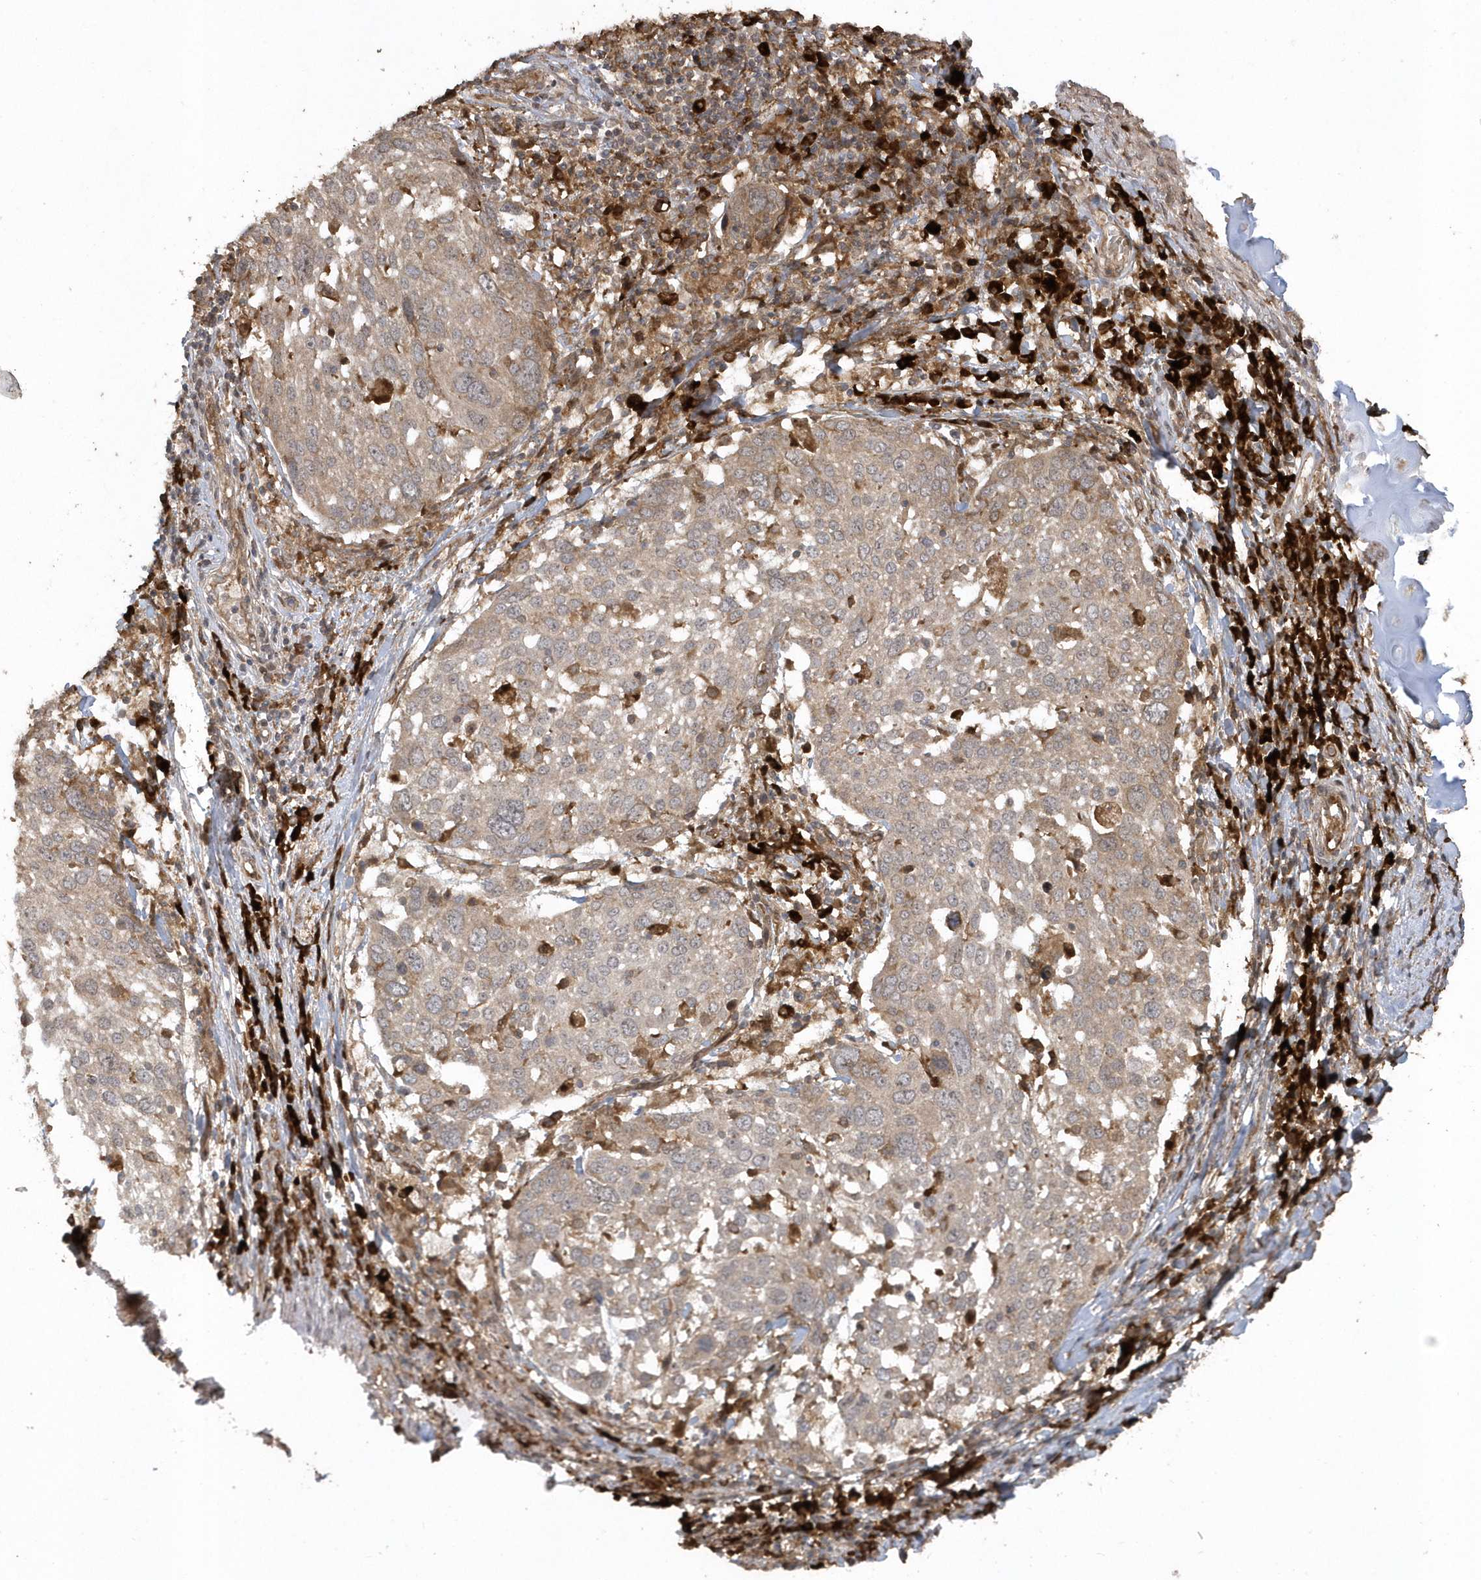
{"staining": {"intensity": "weak", "quantity": "<25%", "location": "cytoplasmic/membranous"}, "tissue": "lung cancer", "cell_type": "Tumor cells", "image_type": "cancer", "snomed": [{"axis": "morphology", "description": "Squamous cell carcinoma, NOS"}, {"axis": "topography", "description": "Lung"}], "caption": "Immunohistochemistry image of lung cancer (squamous cell carcinoma) stained for a protein (brown), which shows no staining in tumor cells.", "gene": "HERPUD1", "patient": {"sex": "male", "age": 65}}